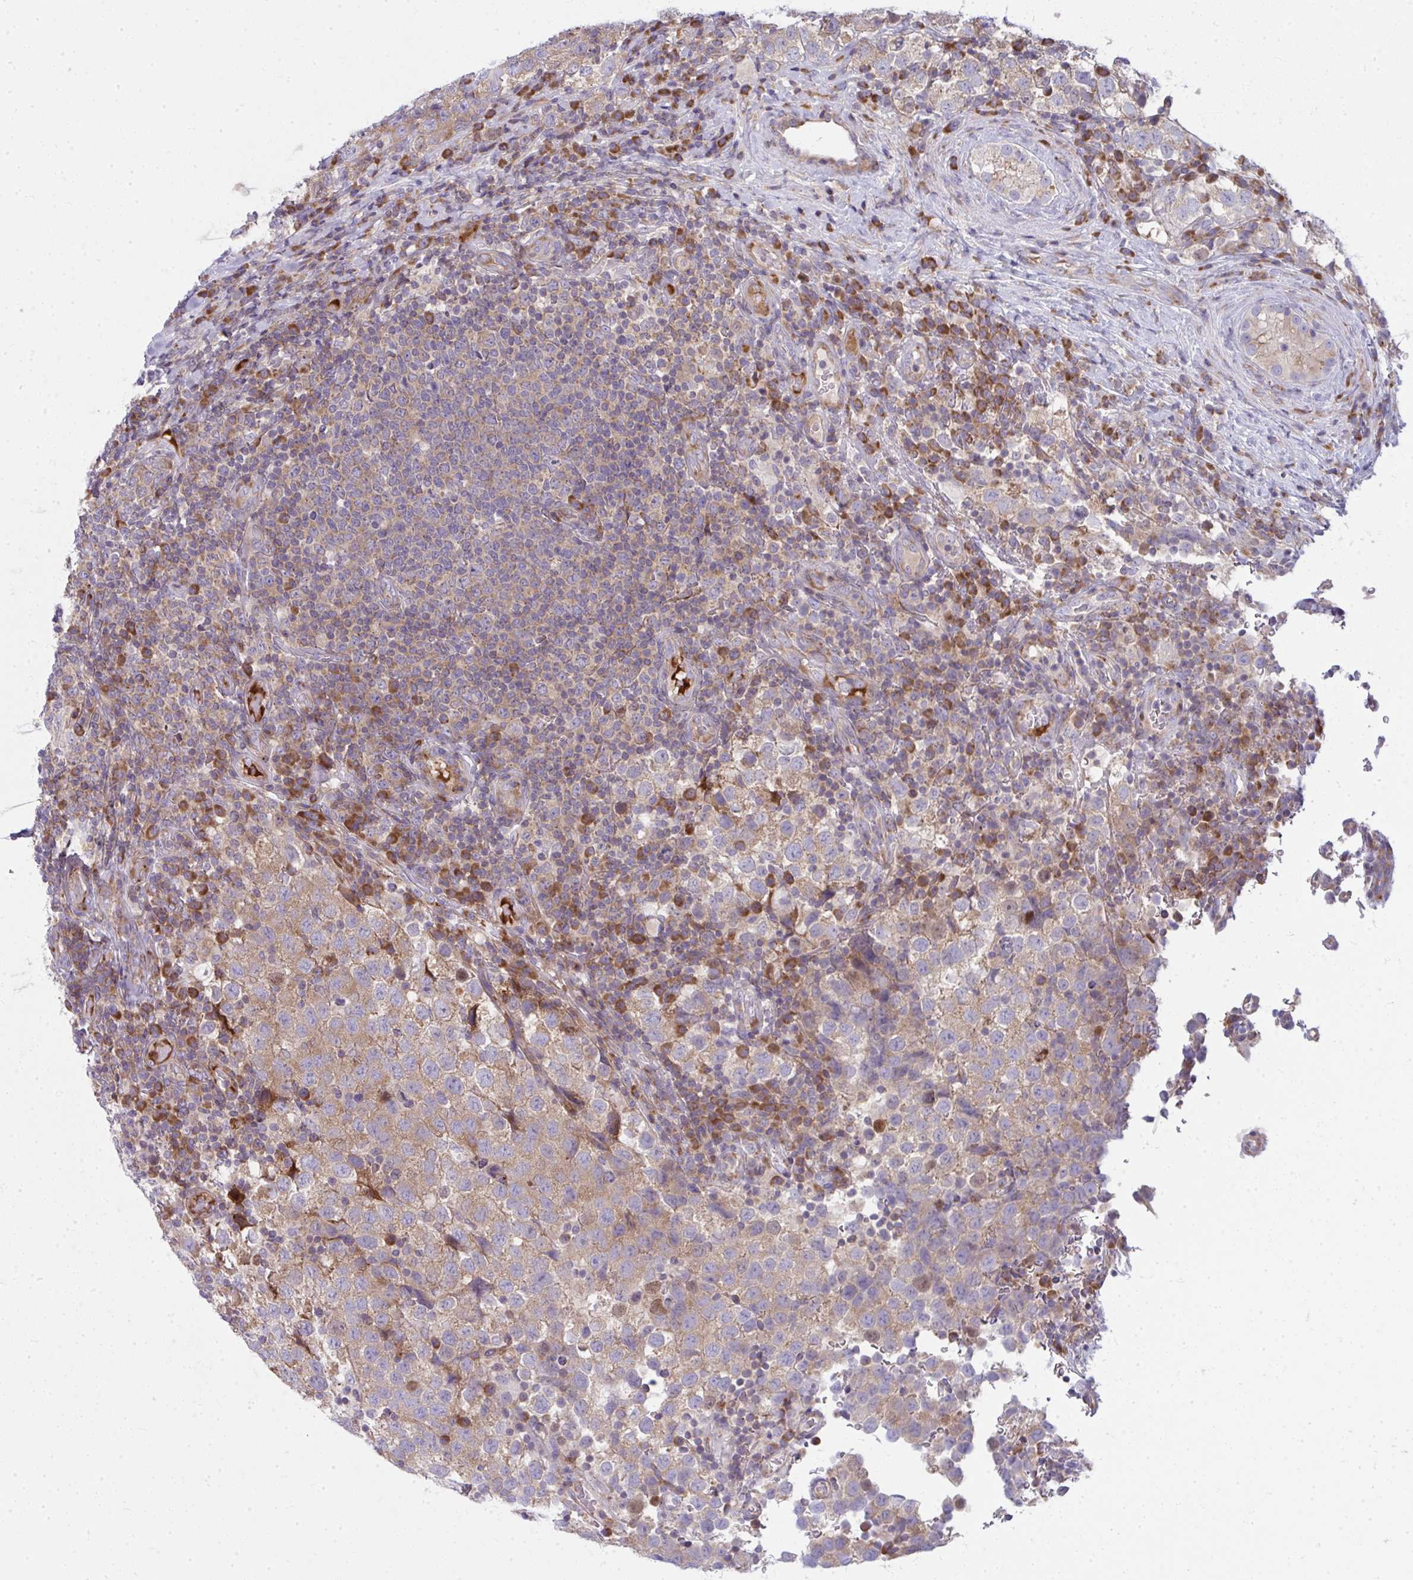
{"staining": {"intensity": "moderate", "quantity": ">75%", "location": "cytoplasmic/membranous"}, "tissue": "testis cancer", "cell_type": "Tumor cells", "image_type": "cancer", "snomed": [{"axis": "morphology", "description": "Seminoma, NOS"}, {"axis": "topography", "description": "Testis"}], "caption": "The micrograph demonstrates immunohistochemical staining of testis cancer (seminoma). There is moderate cytoplasmic/membranous positivity is present in approximately >75% of tumor cells. The protein of interest is shown in brown color, while the nuclei are stained blue.", "gene": "GFPT2", "patient": {"sex": "male", "age": 34}}